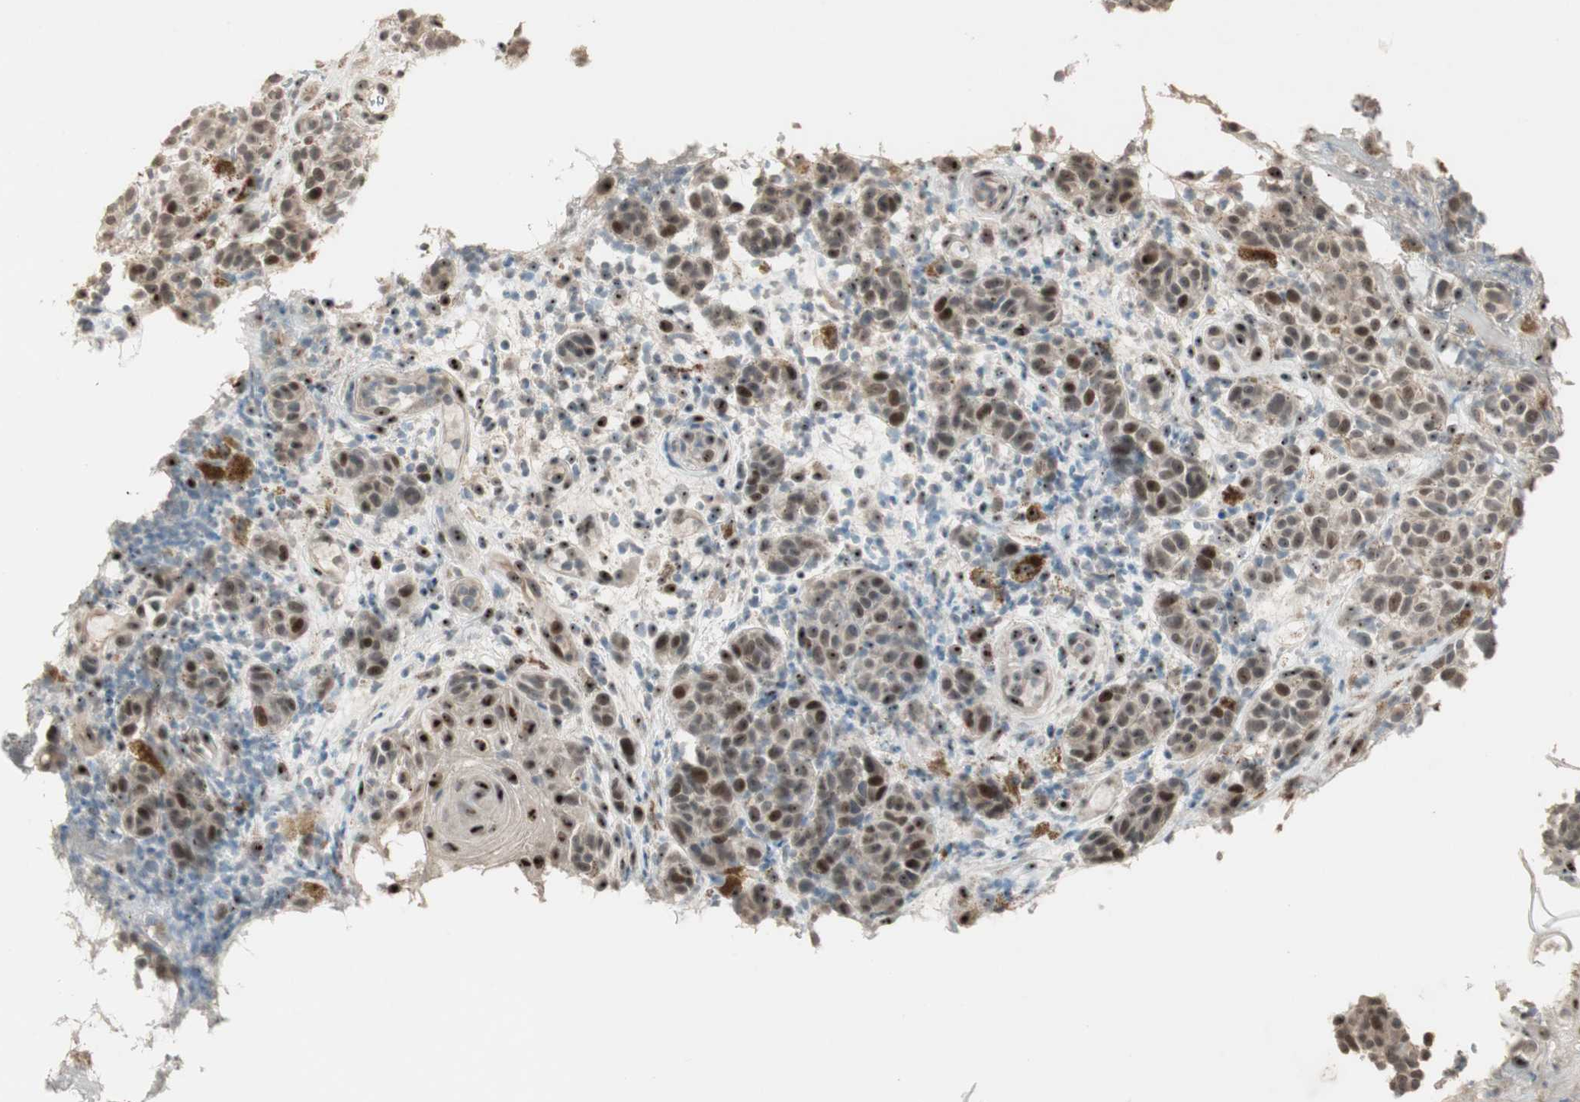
{"staining": {"intensity": "moderate", "quantity": "25%-75%", "location": "nuclear"}, "tissue": "melanoma", "cell_type": "Tumor cells", "image_type": "cancer", "snomed": [{"axis": "morphology", "description": "Malignant melanoma, NOS"}, {"axis": "topography", "description": "Skin"}], "caption": "Protein analysis of malignant melanoma tissue demonstrates moderate nuclear positivity in about 25%-75% of tumor cells.", "gene": "ETV4", "patient": {"sex": "male", "age": 64}}